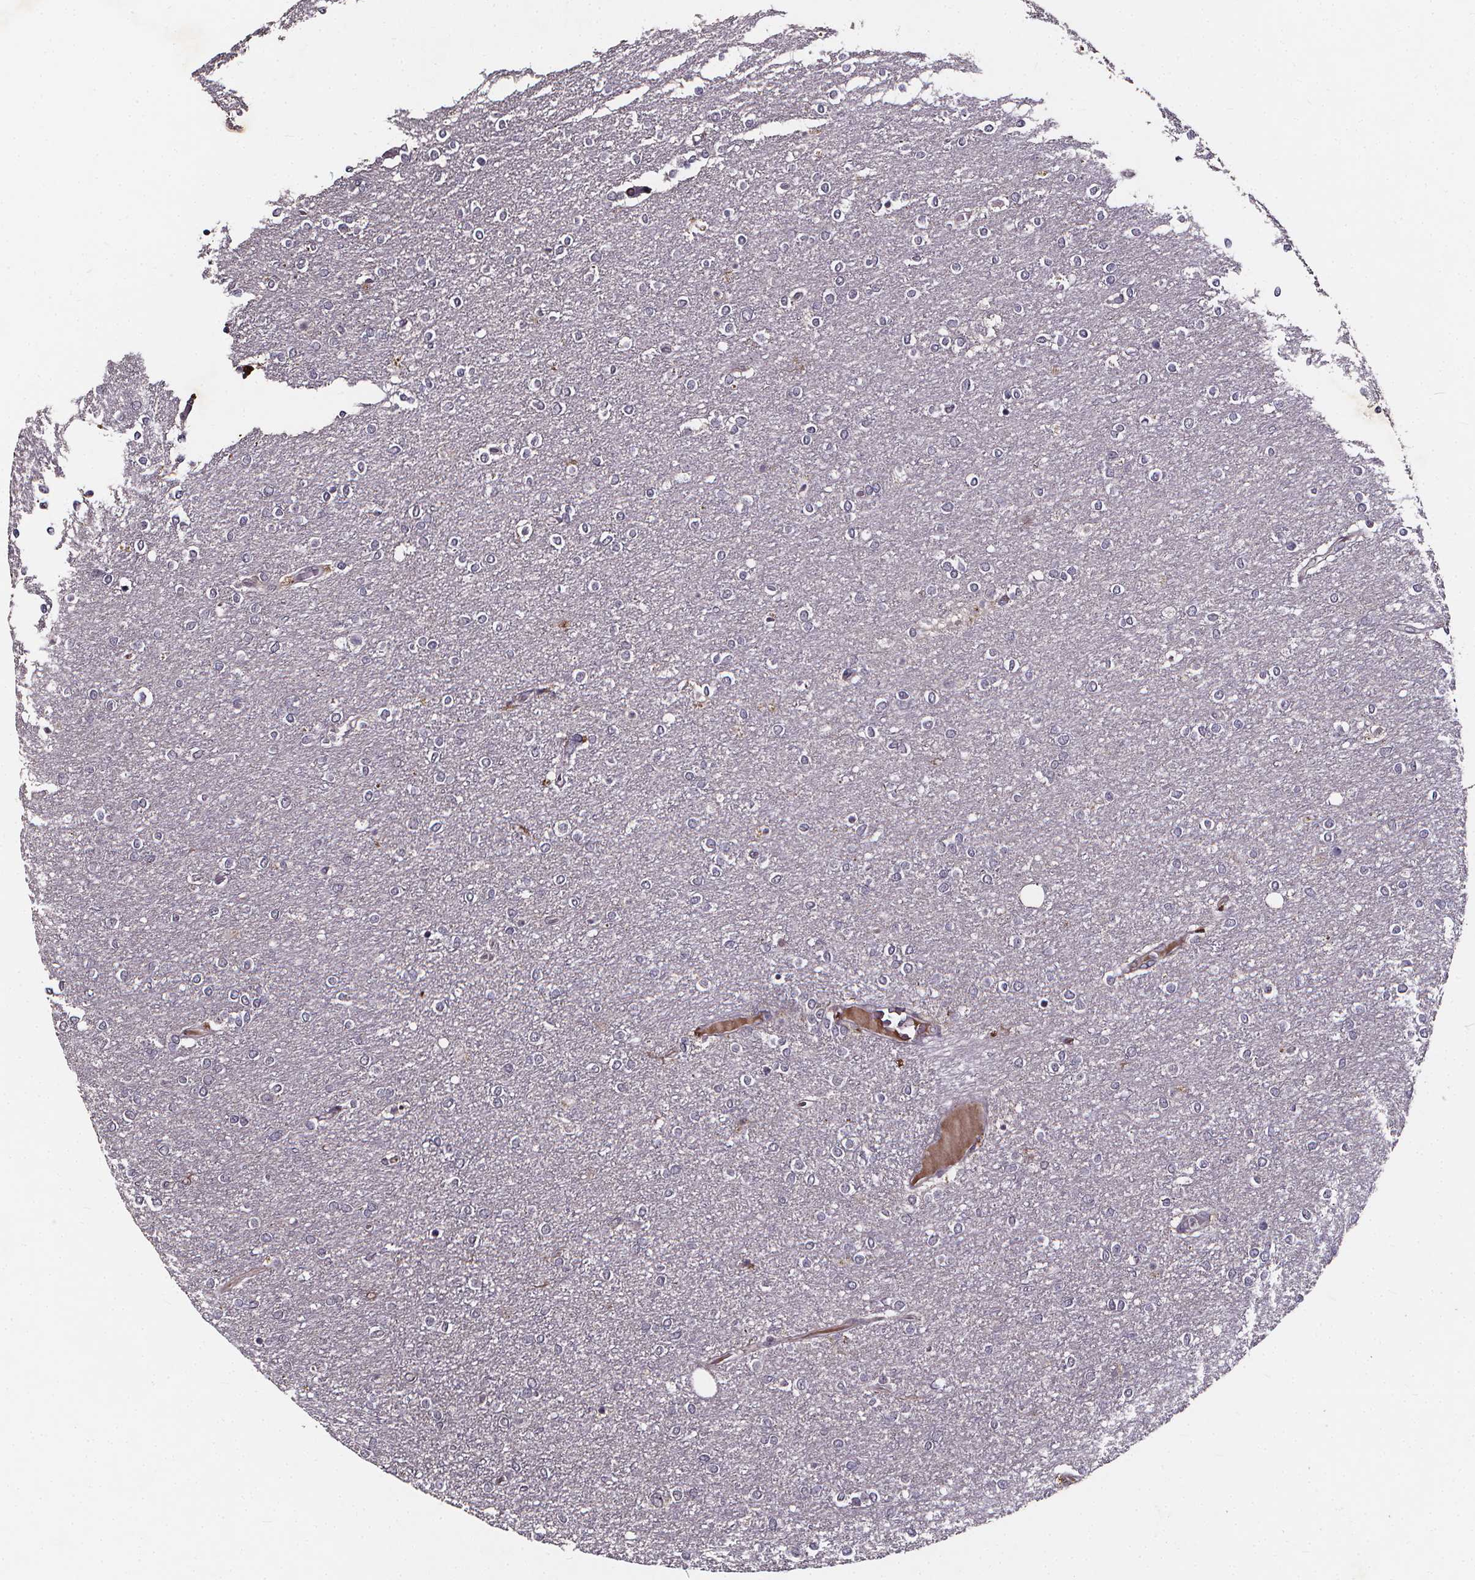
{"staining": {"intensity": "negative", "quantity": "none", "location": "none"}, "tissue": "glioma", "cell_type": "Tumor cells", "image_type": "cancer", "snomed": [{"axis": "morphology", "description": "Glioma, malignant, High grade"}, {"axis": "topography", "description": "Brain"}], "caption": "DAB (3,3'-diaminobenzidine) immunohistochemical staining of human malignant glioma (high-grade) shows no significant expression in tumor cells.", "gene": "SPAG8", "patient": {"sex": "female", "age": 61}}